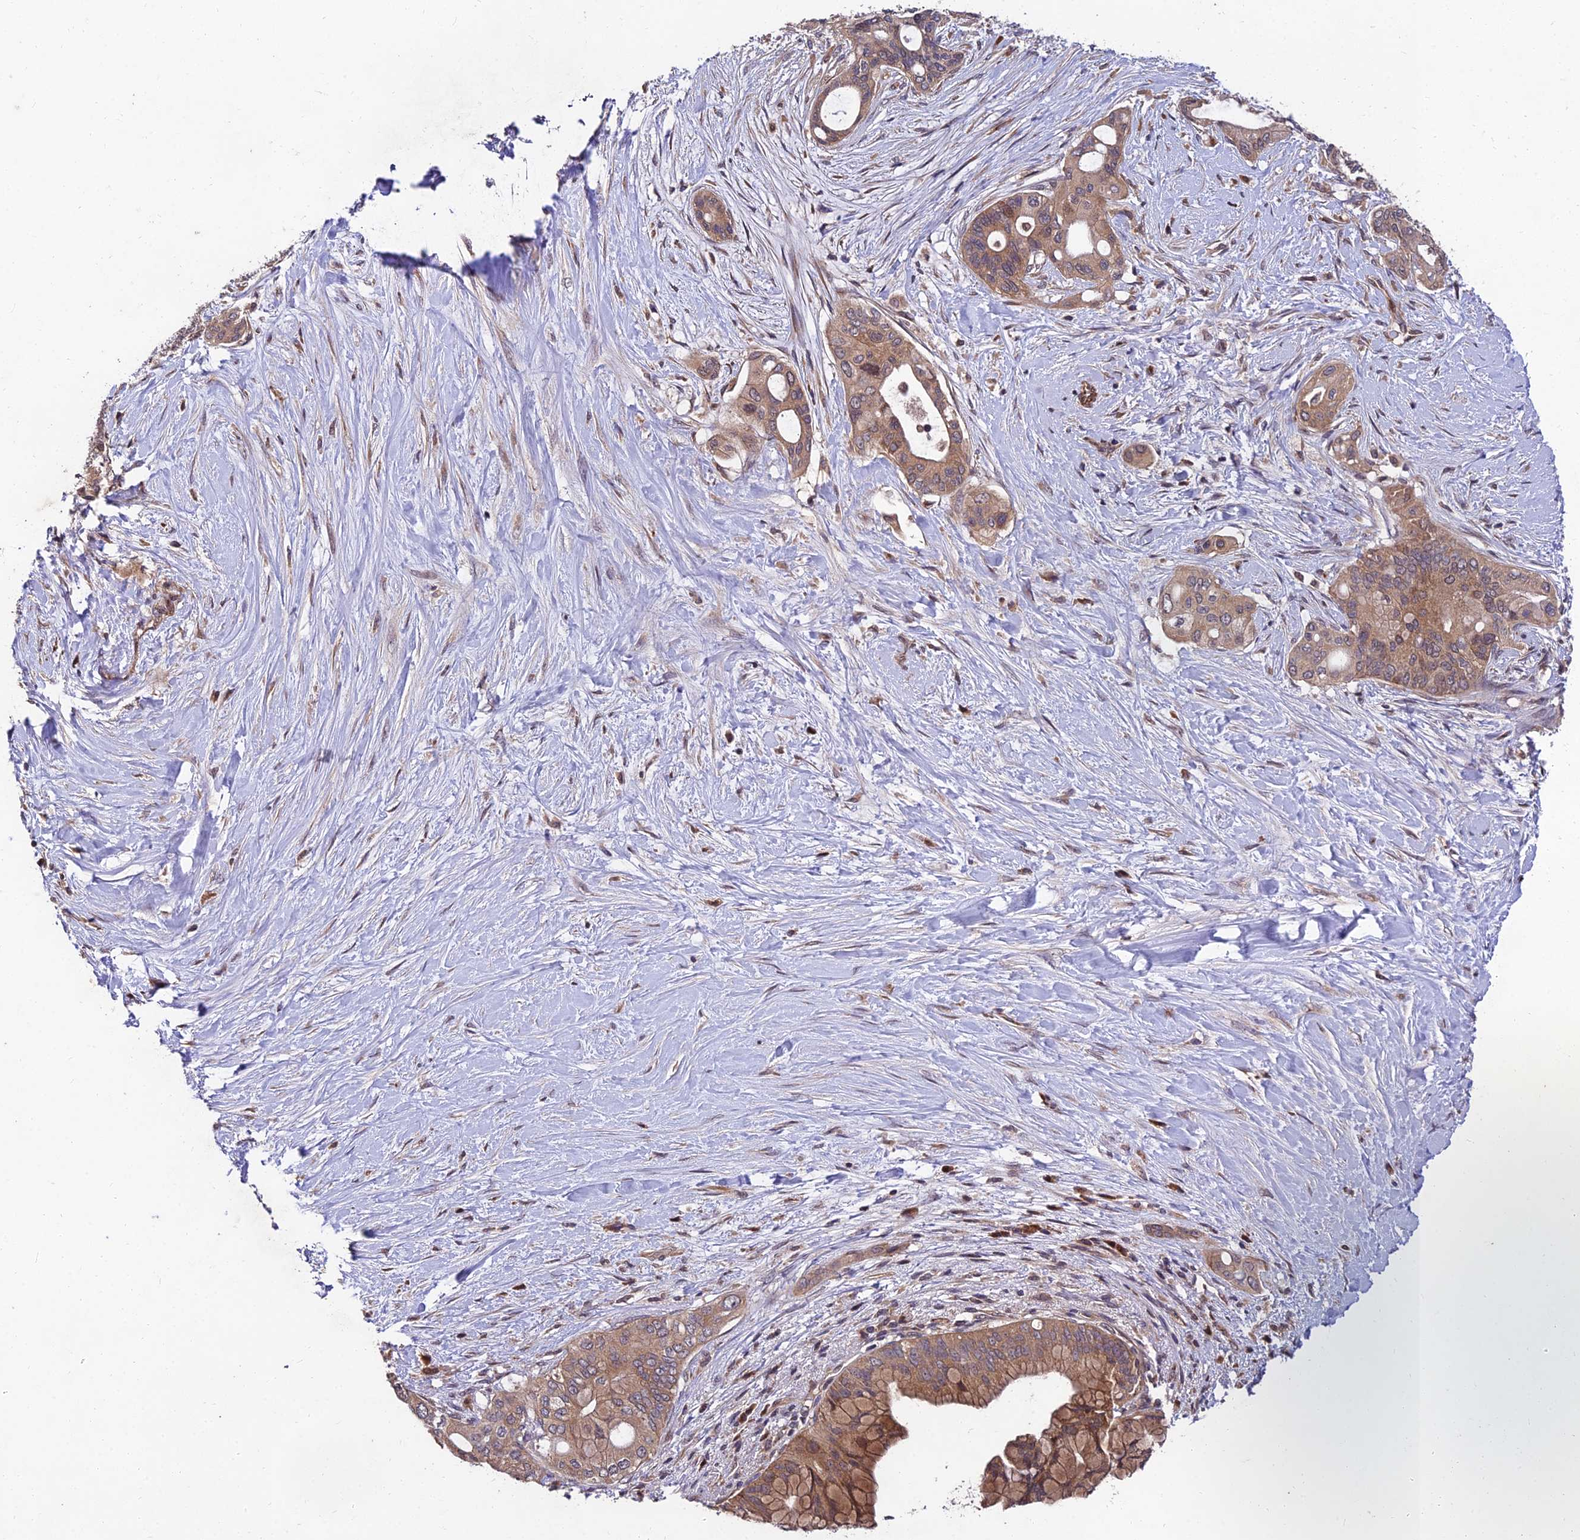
{"staining": {"intensity": "moderate", "quantity": "25%-75%", "location": "cytoplasmic/membranous,nuclear"}, "tissue": "pancreatic cancer", "cell_type": "Tumor cells", "image_type": "cancer", "snomed": [{"axis": "morphology", "description": "Adenocarcinoma, NOS"}, {"axis": "topography", "description": "Pancreas"}], "caption": "Moderate cytoplasmic/membranous and nuclear protein expression is identified in about 25%-75% of tumor cells in pancreatic cancer.", "gene": "MKKS", "patient": {"sex": "male", "age": 46}}